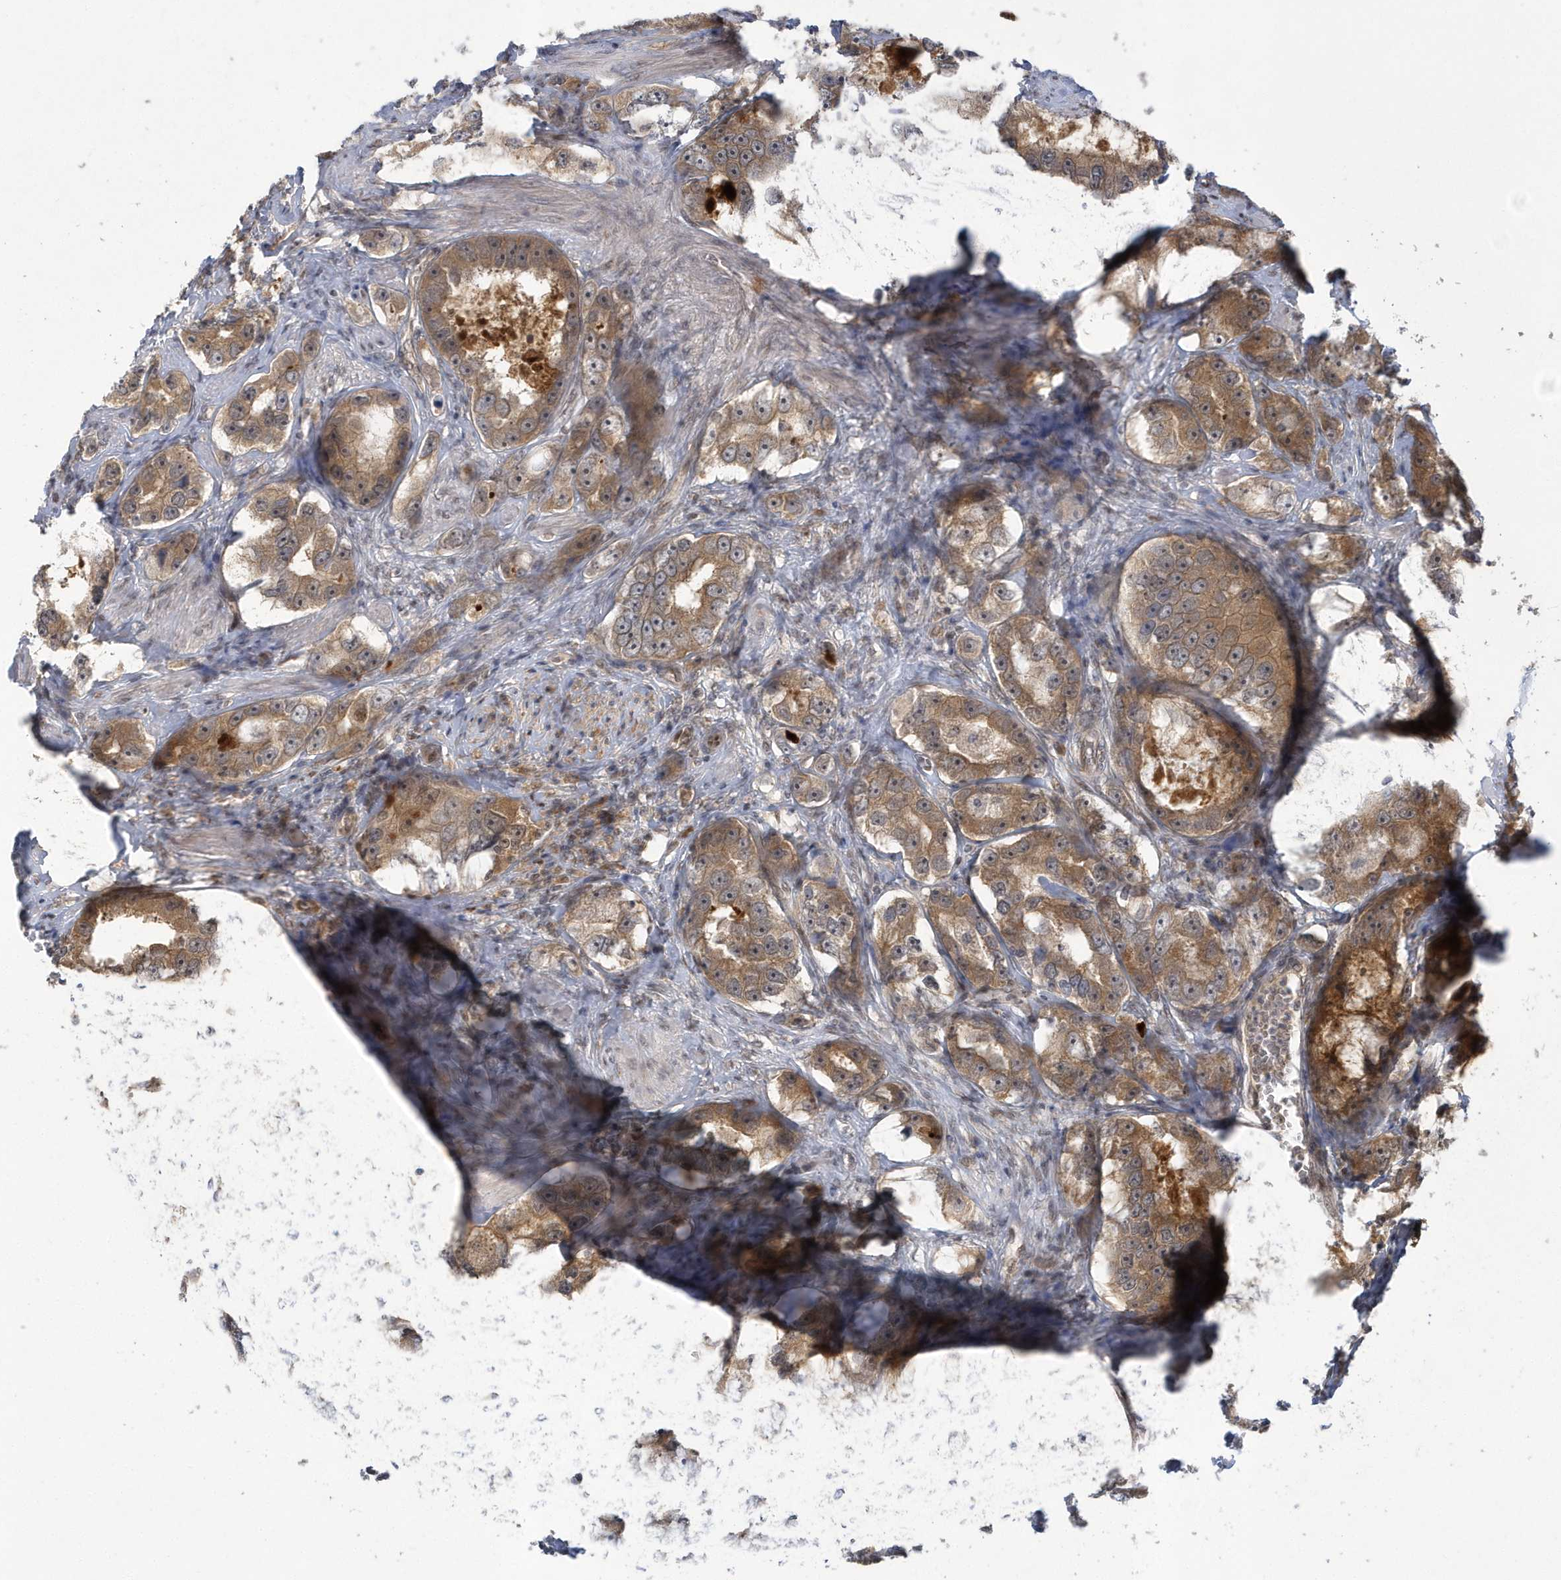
{"staining": {"intensity": "moderate", "quantity": ">75%", "location": "cytoplasmic/membranous"}, "tissue": "prostate cancer", "cell_type": "Tumor cells", "image_type": "cancer", "snomed": [{"axis": "morphology", "description": "Adenocarcinoma, High grade"}, {"axis": "topography", "description": "Prostate"}], "caption": "A brown stain shows moderate cytoplasmic/membranous staining of a protein in prostate high-grade adenocarcinoma tumor cells.", "gene": "ATG4A", "patient": {"sex": "male", "age": 63}}